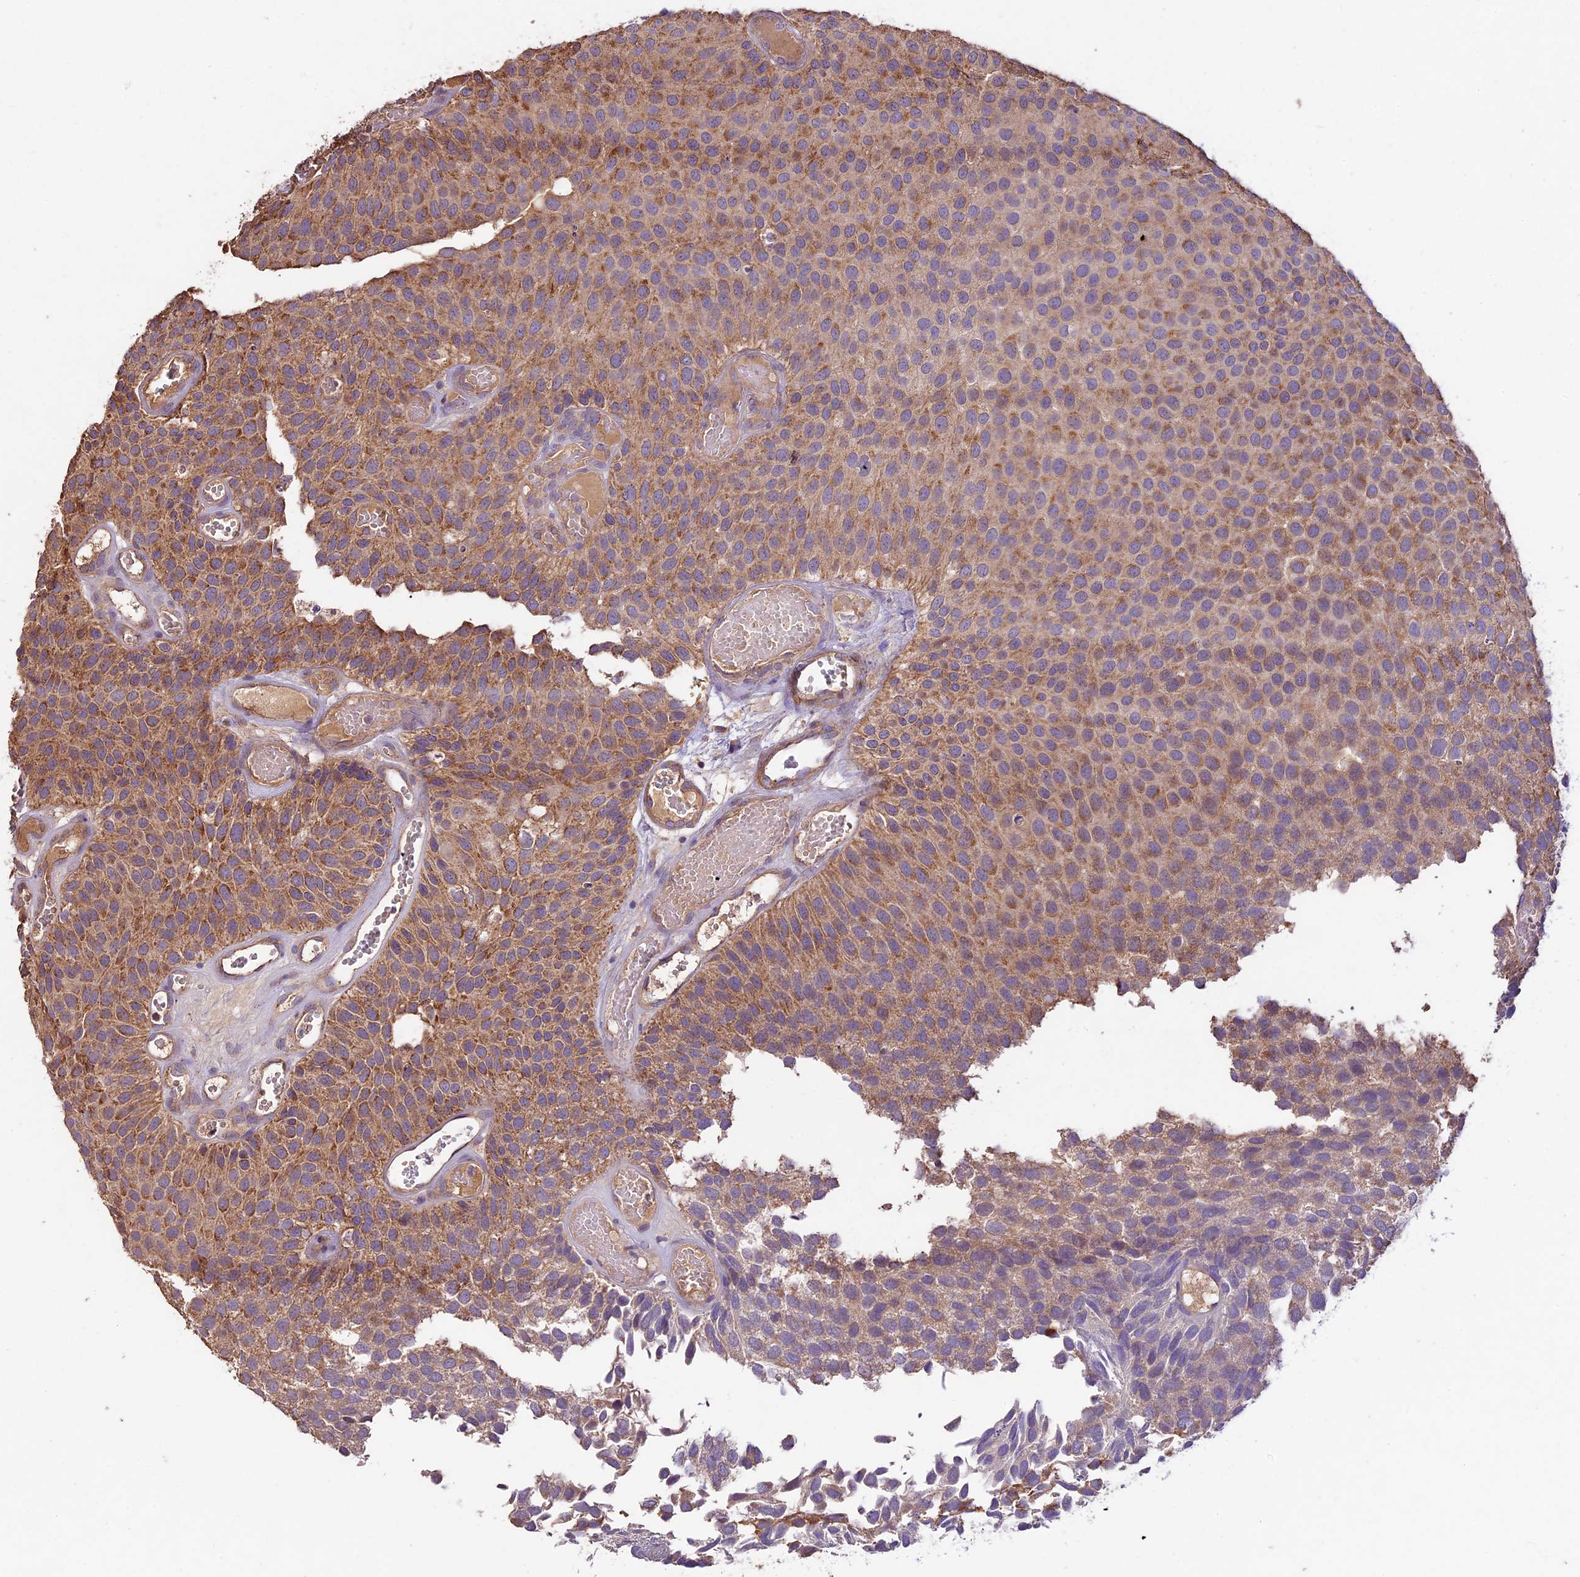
{"staining": {"intensity": "moderate", "quantity": ">75%", "location": "cytoplasmic/membranous"}, "tissue": "urothelial cancer", "cell_type": "Tumor cells", "image_type": "cancer", "snomed": [{"axis": "morphology", "description": "Urothelial carcinoma, Low grade"}, {"axis": "topography", "description": "Urinary bladder"}], "caption": "Moderate cytoplasmic/membranous protein staining is appreciated in approximately >75% of tumor cells in urothelial cancer. (DAB IHC, brown staining for protein, blue staining for nuclei).", "gene": "CRLF1", "patient": {"sex": "male", "age": 89}}